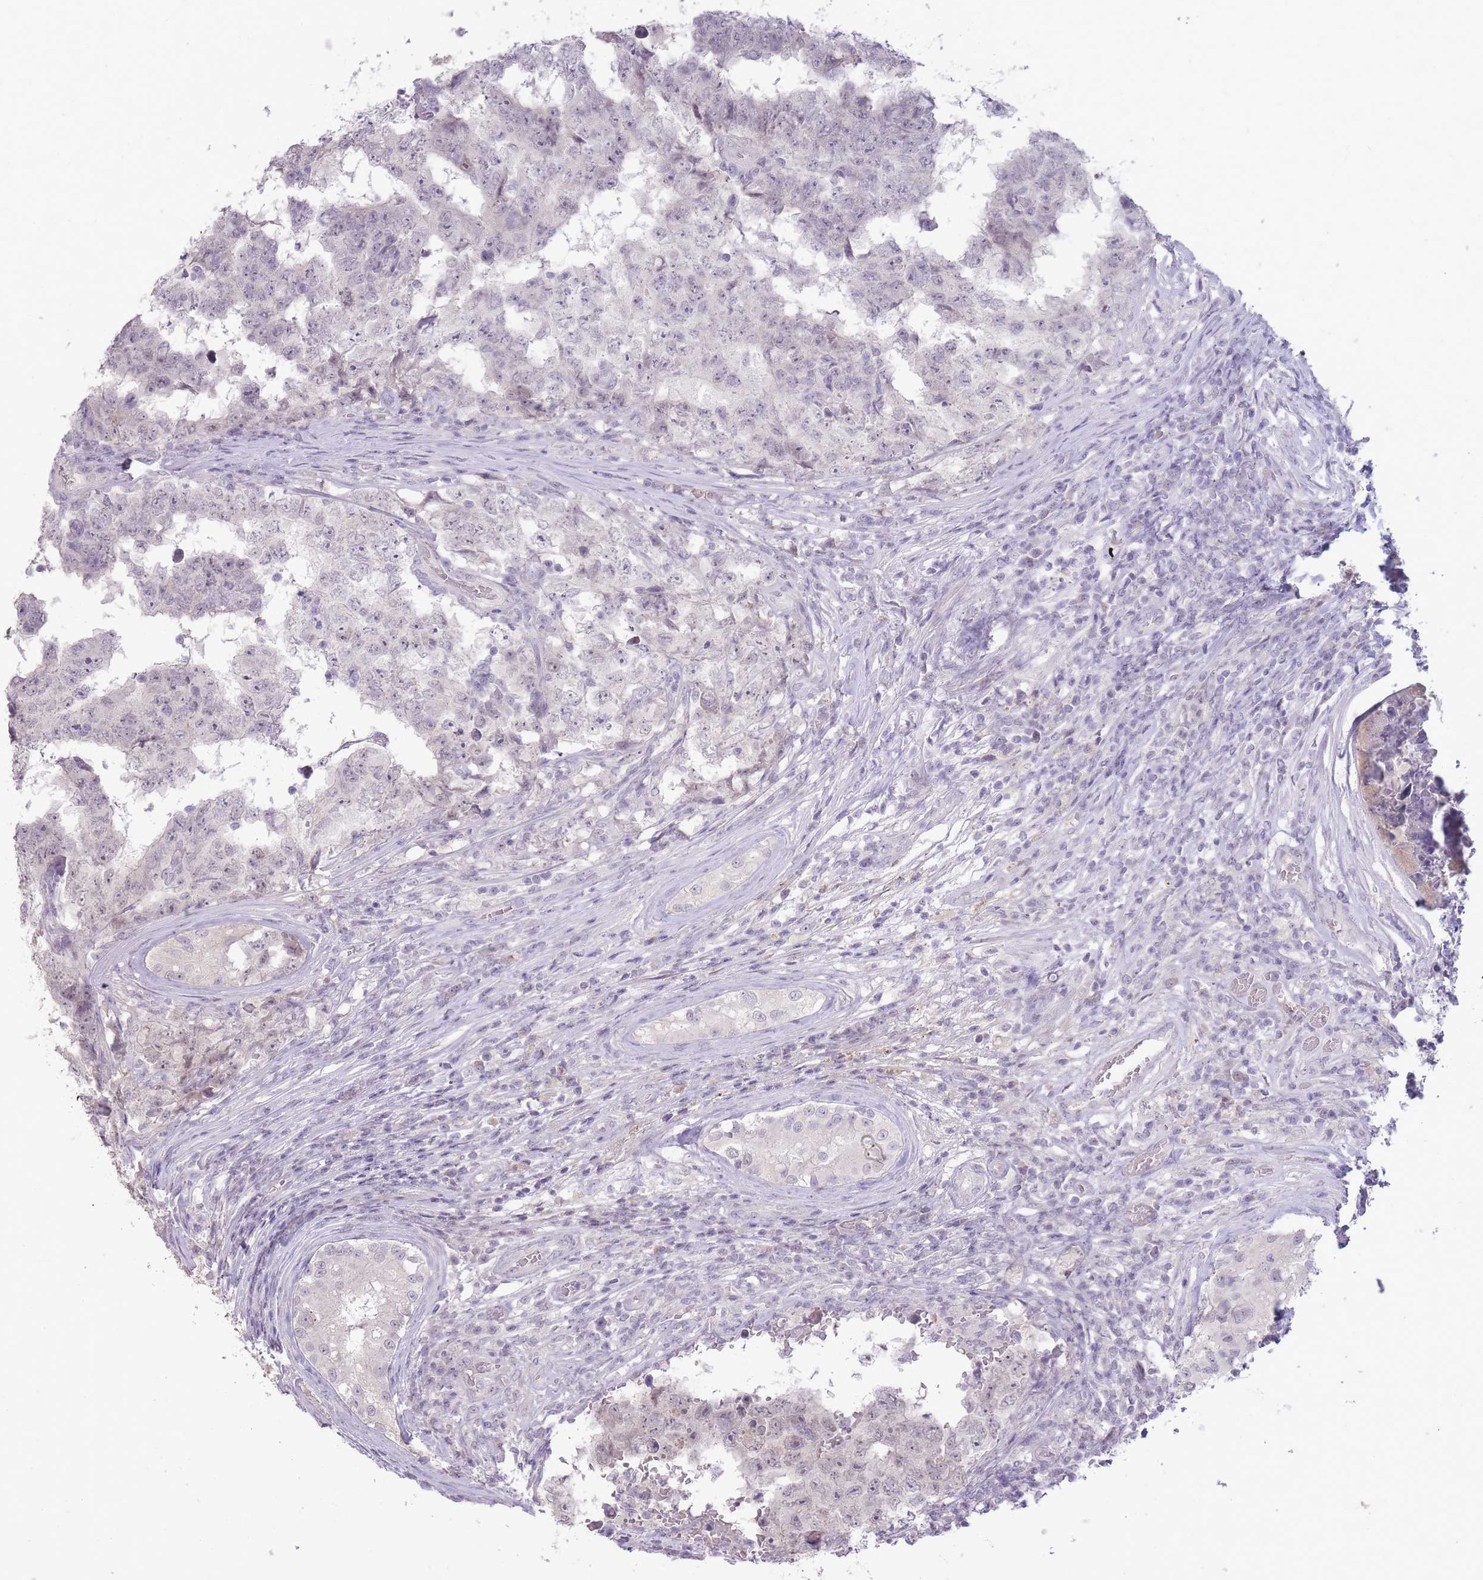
{"staining": {"intensity": "negative", "quantity": "none", "location": "none"}, "tissue": "testis cancer", "cell_type": "Tumor cells", "image_type": "cancer", "snomed": [{"axis": "morphology", "description": "Carcinoma, Embryonal, NOS"}, {"axis": "topography", "description": "Testis"}], "caption": "Immunohistochemistry photomicrograph of embryonal carcinoma (testis) stained for a protein (brown), which exhibits no staining in tumor cells. (Stains: DAB (3,3'-diaminobenzidine) immunohistochemistry with hematoxylin counter stain, Microscopy: brightfield microscopy at high magnification).", "gene": "ZBTB24", "patient": {"sex": "male", "age": 25}}